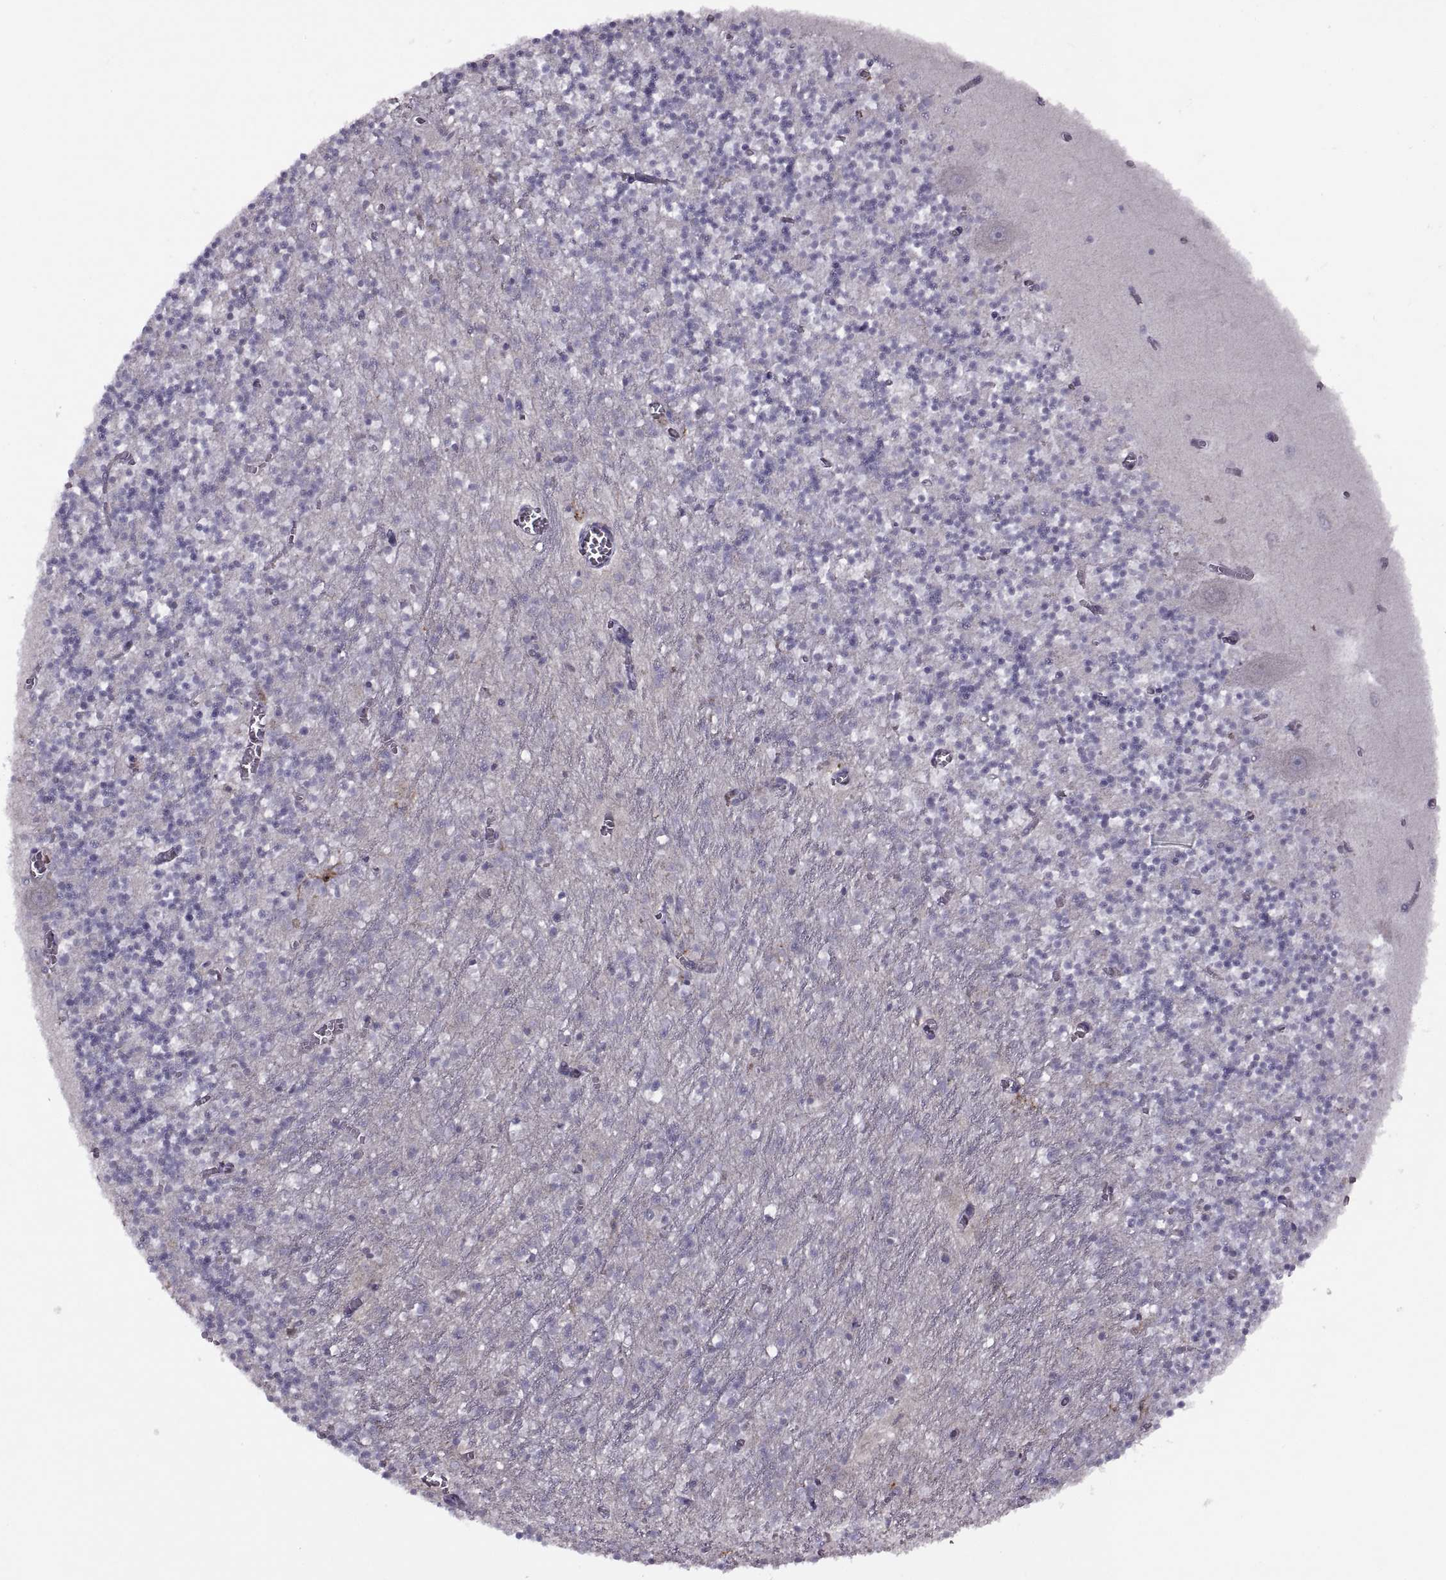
{"staining": {"intensity": "negative", "quantity": "none", "location": "none"}, "tissue": "cerebellum", "cell_type": "Cells in granular layer", "image_type": "normal", "snomed": [{"axis": "morphology", "description": "Normal tissue, NOS"}, {"axis": "topography", "description": "Cerebellum"}], "caption": "A high-resolution photomicrograph shows immunohistochemistry (IHC) staining of normal cerebellum, which shows no significant positivity in cells in granular layer.", "gene": "H2AP", "patient": {"sex": "female", "age": 64}}